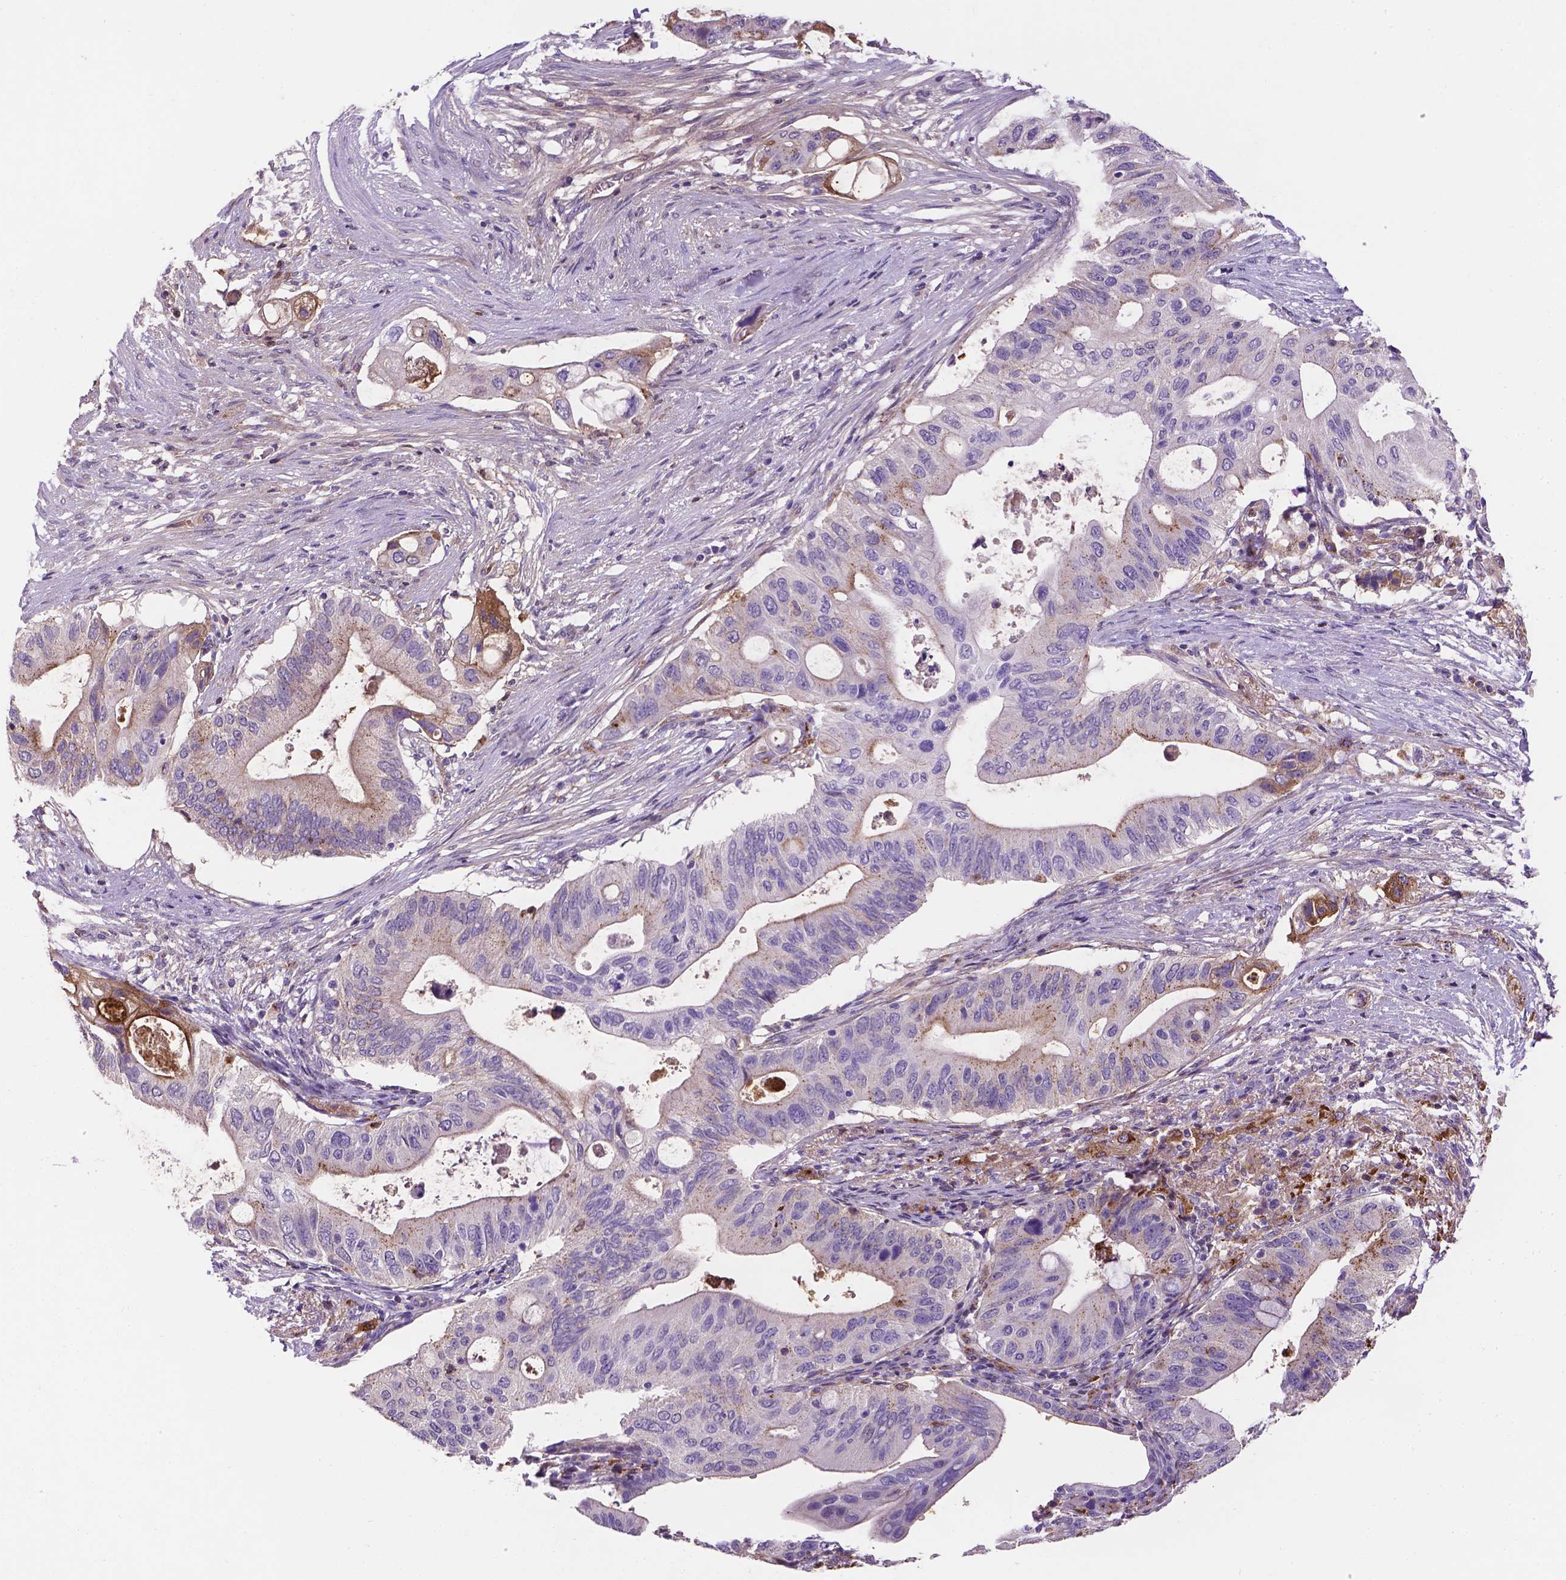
{"staining": {"intensity": "moderate", "quantity": "<25%", "location": "cytoplasmic/membranous"}, "tissue": "pancreatic cancer", "cell_type": "Tumor cells", "image_type": "cancer", "snomed": [{"axis": "morphology", "description": "Adenocarcinoma, NOS"}, {"axis": "topography", "description": "Pancreas"}], "caption": "This histopathology image displays immunohistochemistry staining of pancreatic cancer (adenocarcinoma), with low moderate cytoplasmic/membranous staining in about <25% of tumor cells.", "gene": "APOE", "patient": {"sex": "female", "age": 72}}